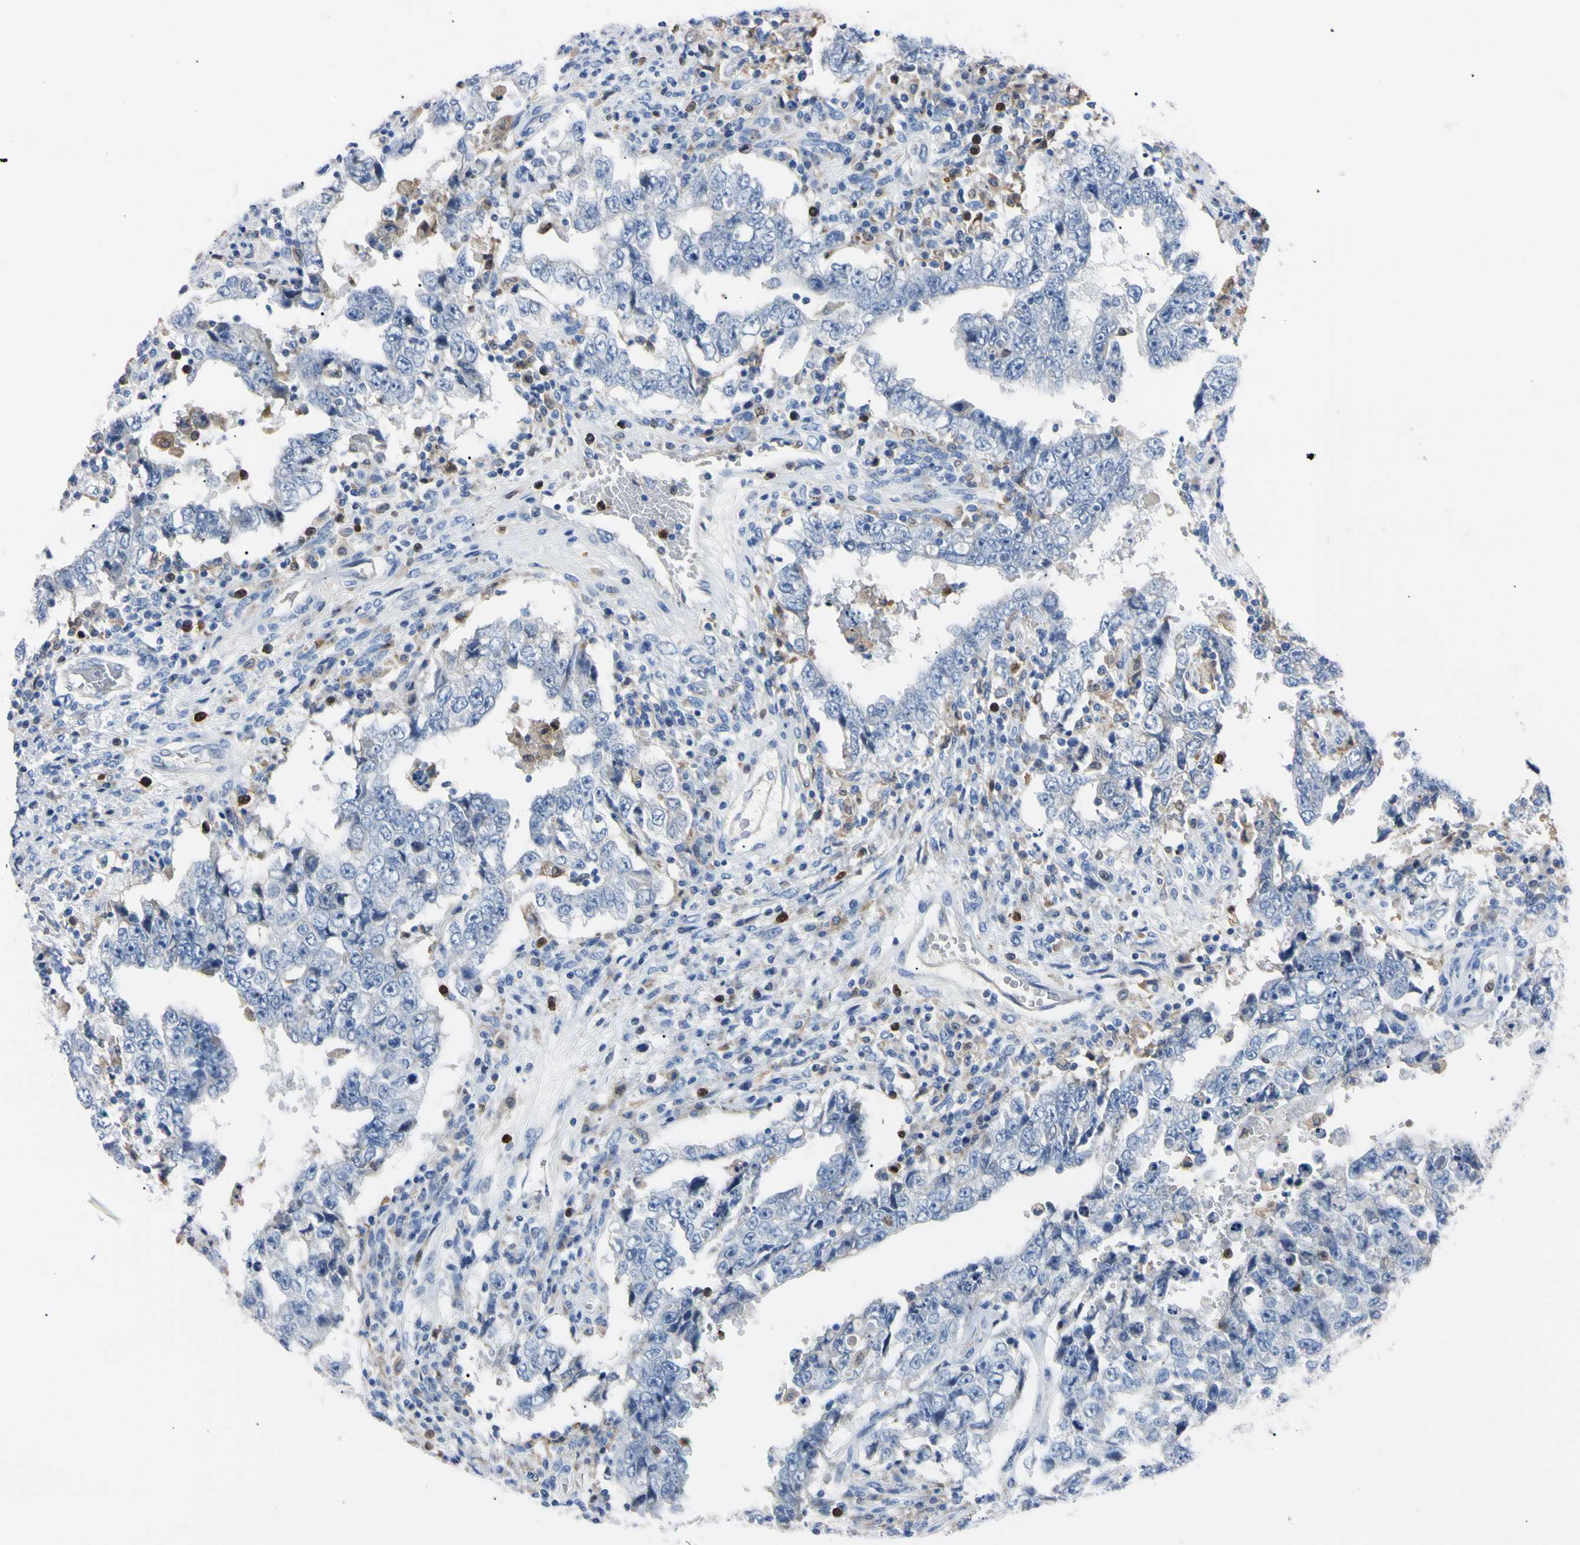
{"staining": {"intensity": "negative", "quantity": "none", "location": "none"}, "tissue": "testis cancer", "cell_type": "Tumor cells", "image_type": "cancer", "snomed": [{"axis": "morphology", "description": "Carcinoma, Embryonal, NOS"}, {"axis": "topography", "description": "Testis"}], "caption": "Testis cancer was stained to show a protein in brown. There is no significant staining in tumor cells.", "gene": "NCF4", "patient": {"sex": "male", "age": 26}}